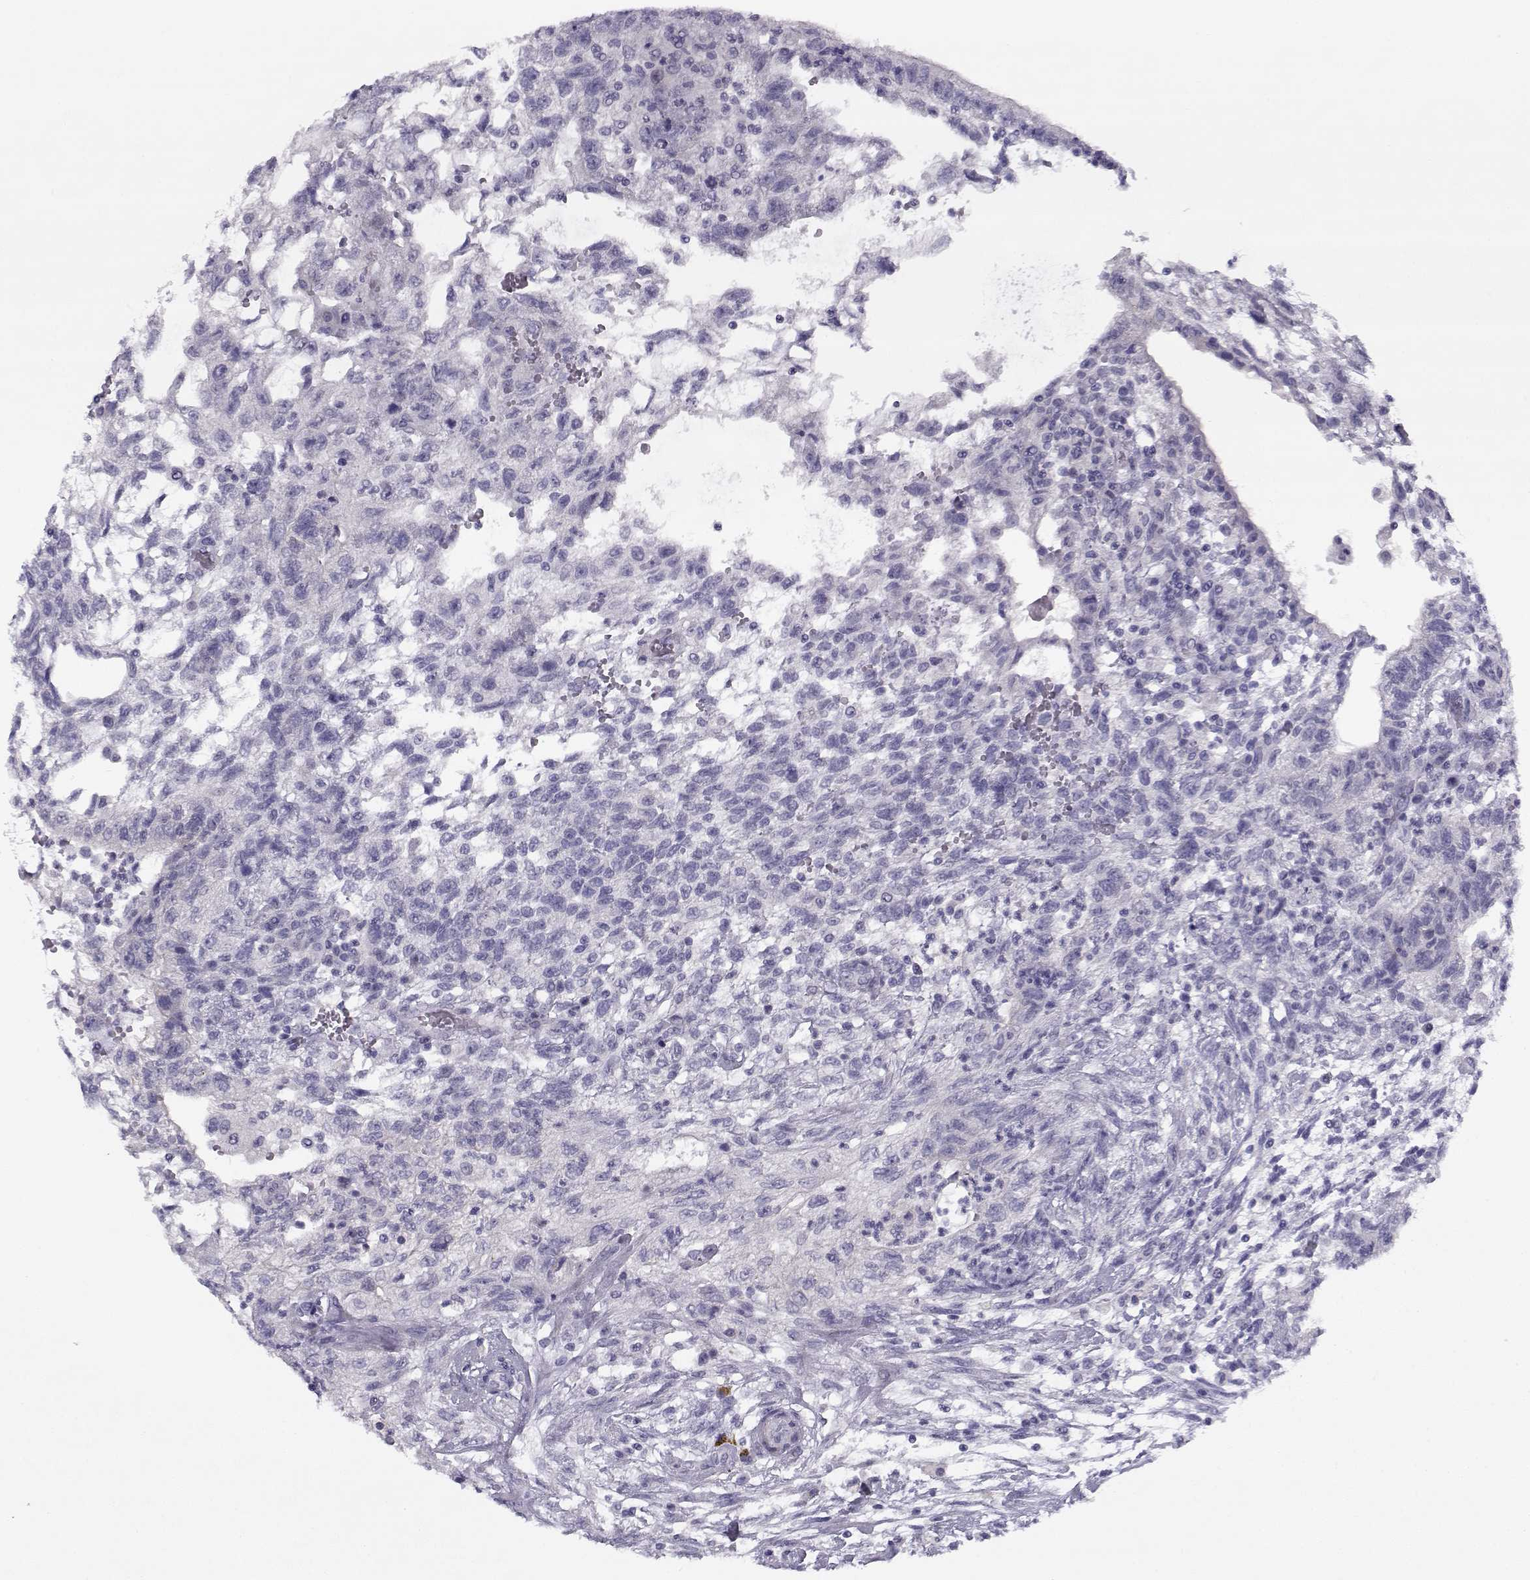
{"staining": {"intensity": "negative", "quantity": "none", "location": "none"}, "tissue": "testis cancer", "cell_type": "Tumor cells", "image_type": "cancer", "snomed": [{"axis": "morphology", "description": "Carcinoma, Embryonal, NOS"}, {"axis": "topography", "description": "Testis"}], "caption": "Immunohistochemistry (IHC) of human testis cancer (embryonal carcinoma) displays no staining in tumor cells.", "gene": "CREB3L3", "patient": {"sex": "male", "age": 32}}